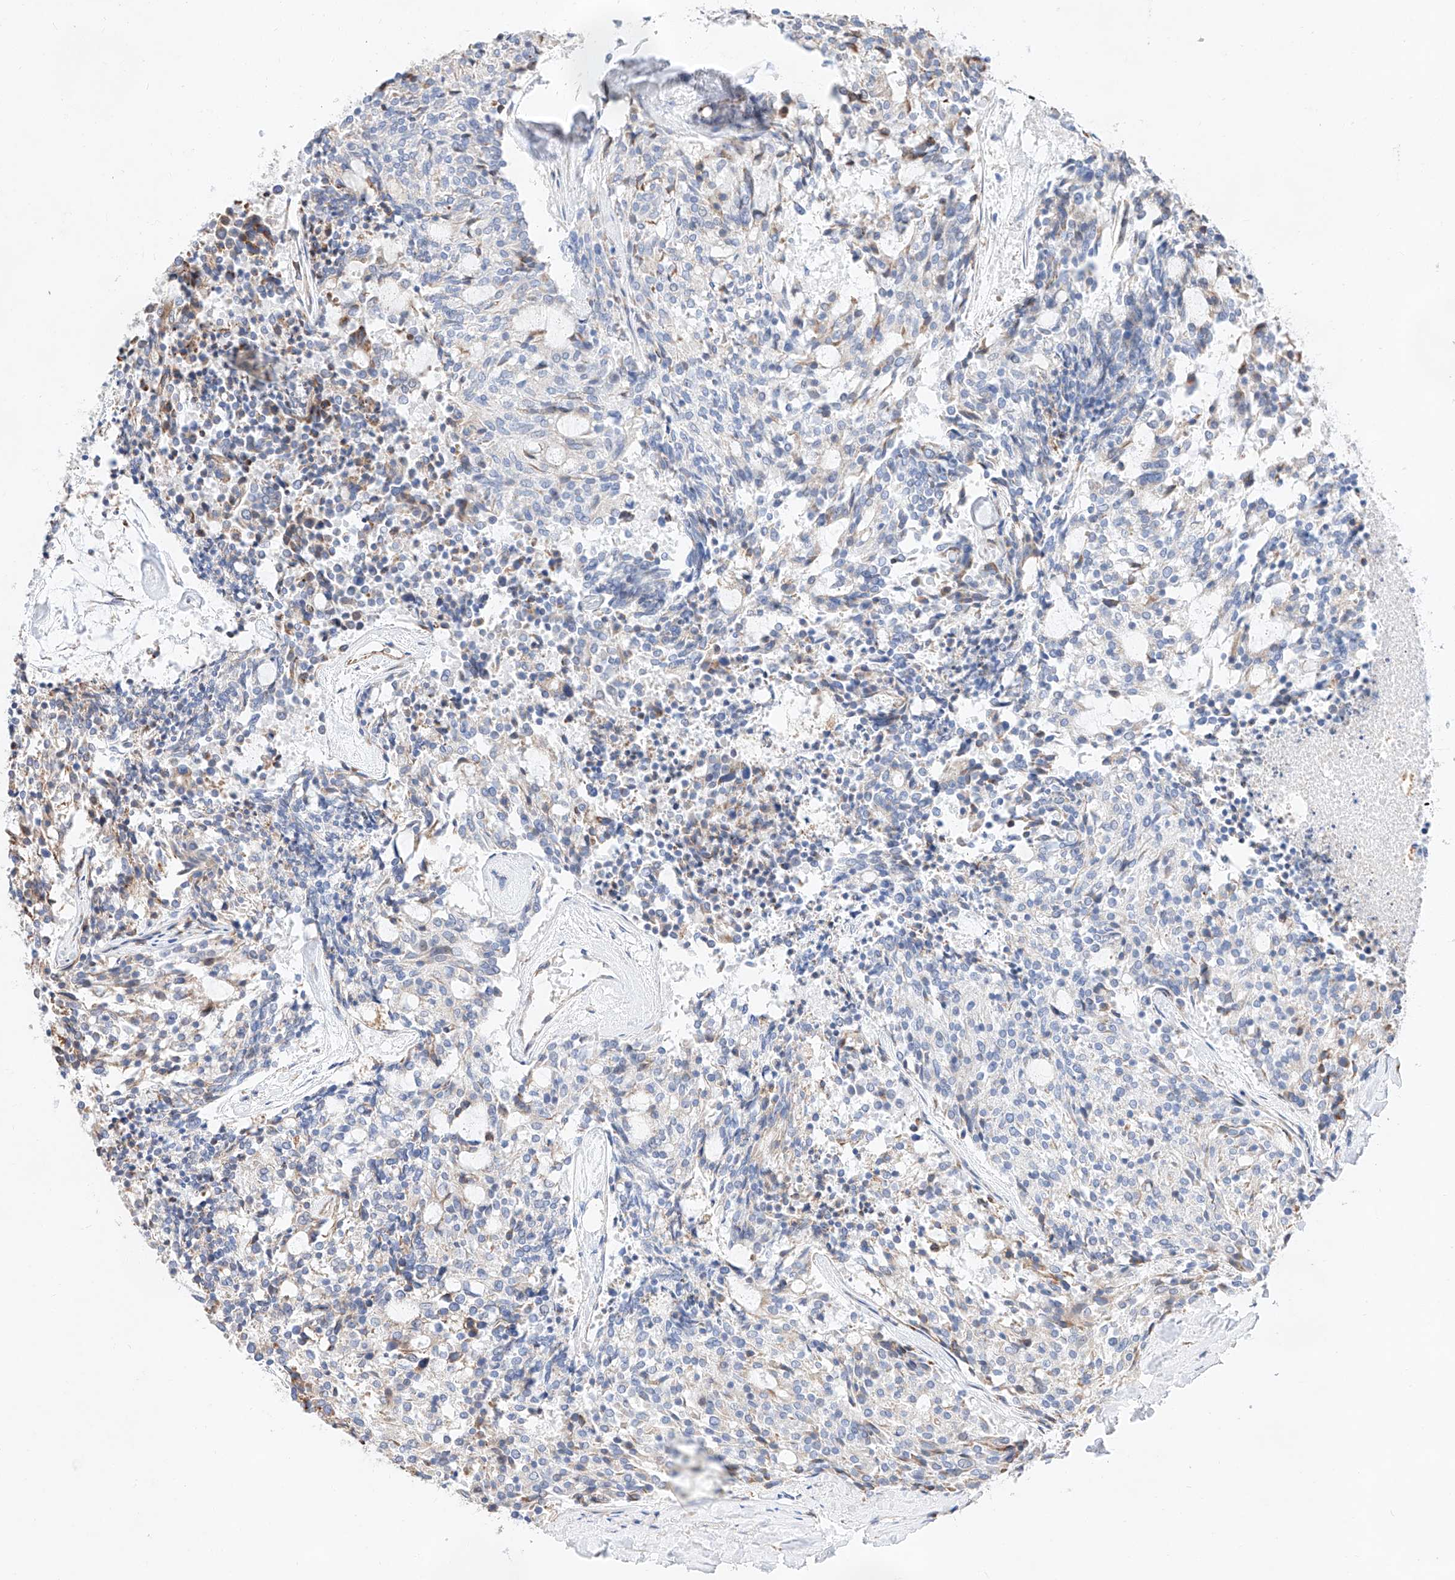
{"staining": {"intensity": "negative", "quantity": "none", "location": "none"}, "tissue": "carcinoid", "cell_type": "Tumor cells", "image_type": "cancer", "snomed": [{"axis": "morphology", "description": "Carcinoid, malignant, NOS"}, {"axis": "topography", "description": "Pancreas"}], "caption": "Immunohistochemical staining of human carcinoid (malignant) shows no significant positivity in tumor cells.", "gene": "ATP9B", "patient": {"sex": "female", "age": 54}}